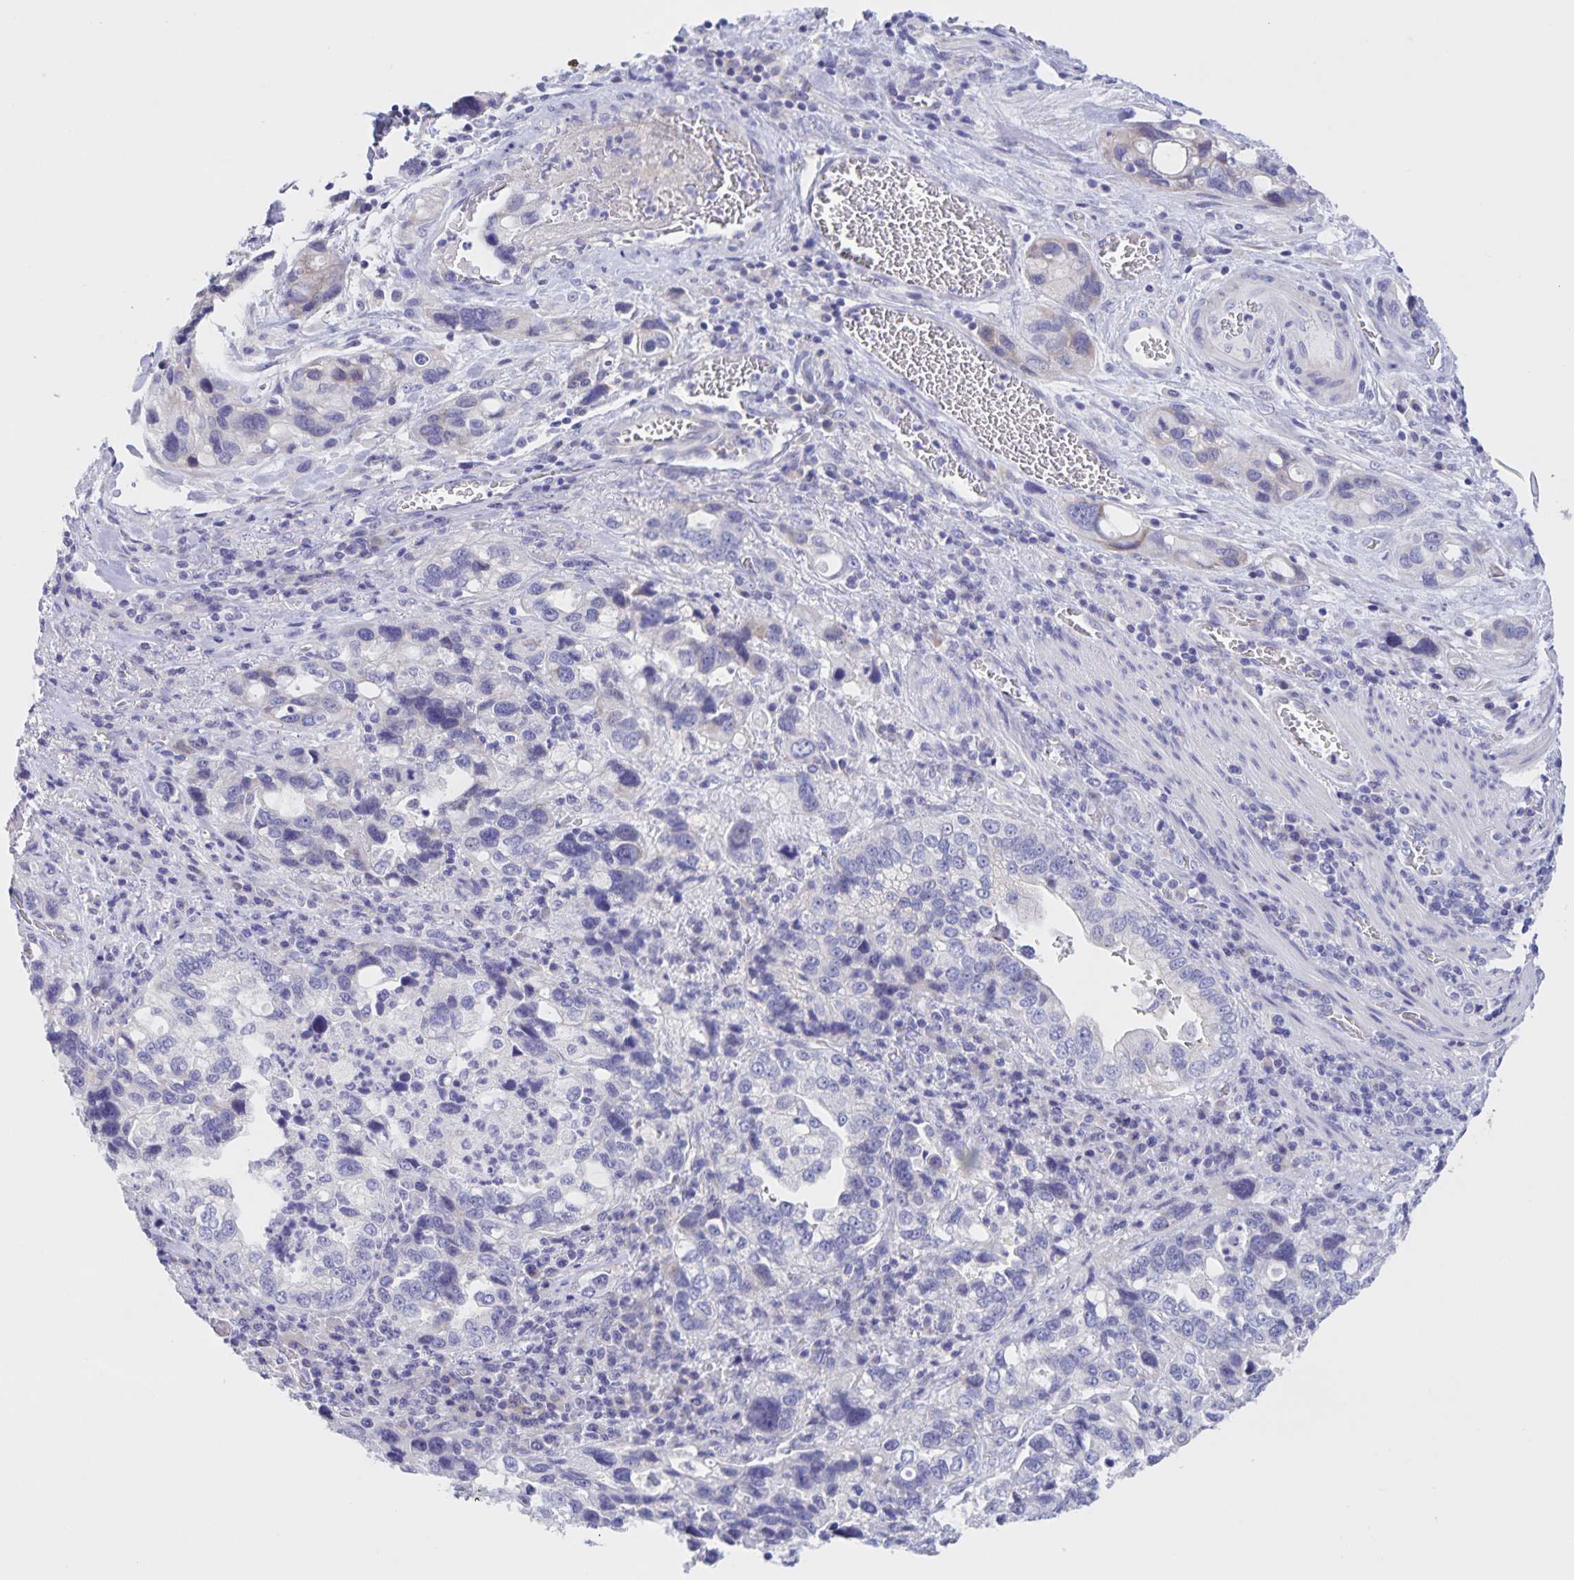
{"staining": {"intensity": "negative", "quantity": "none", "location": "none"}, "tissue": "stomach cancer", "cell_type": "Tumor cells", "image_type": "cancer", "snomed": [{"axis": "morphology", "description": "Adenocarcinoma, NOS"}, {"axis": "topography", "description": "Stomach, upper"}], "caption": "Immunohistochemical staining of human stomach adenocarcinoma displays no significant expression in tumor cells.", "gene": "DMGDH", "patient": {"sex": "female", "age": 81}}